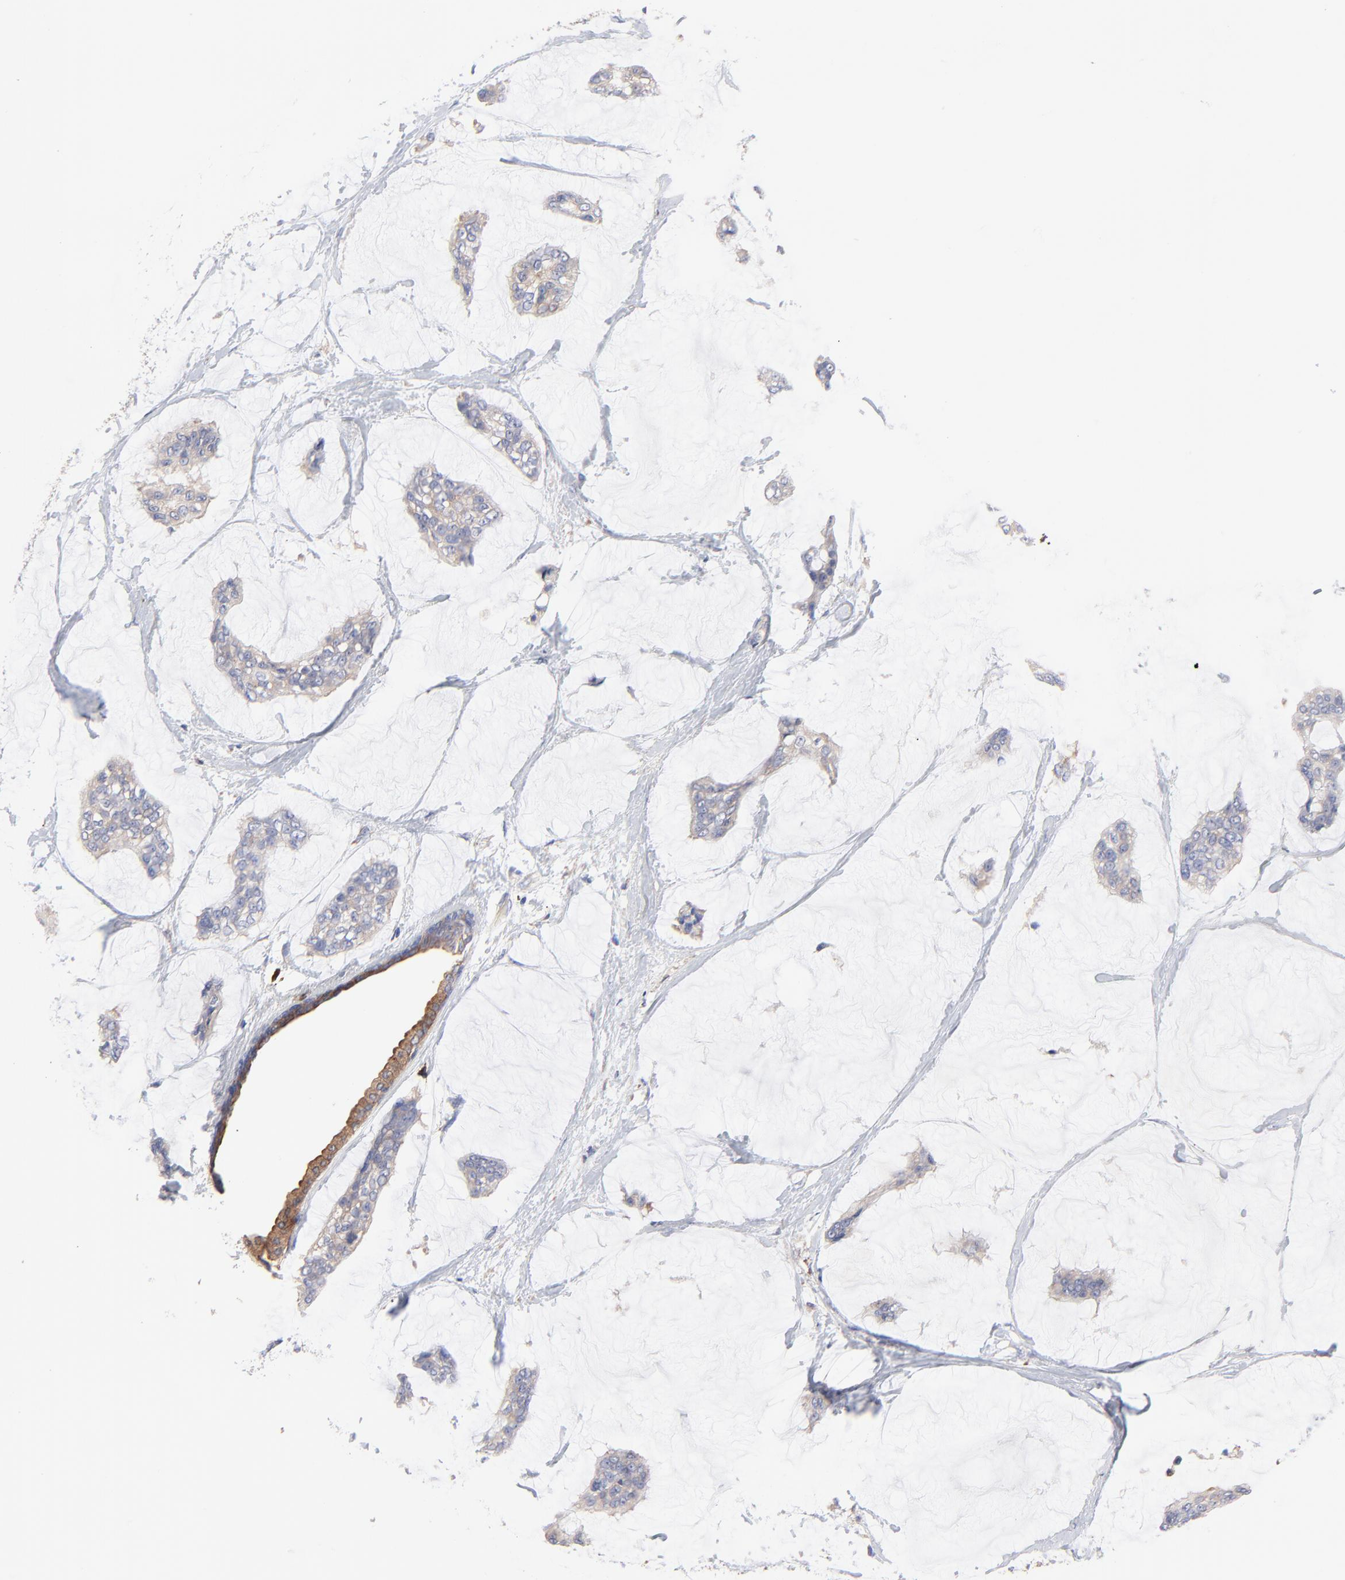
{"staining": {"intensity": "weak", "quantity": ">75%", "location": "cytoplasmic/membranous"}, "tissue": "breast cancer", "cell_type": "Tumor cells", "image_type": "cancer", "snomed": [{"axis": "morphology", "description": "Duct carcinoma"}, {"axis": "topography", "description": "Breast"}], "caption": "The image exhibits immunohistochemical staining of invasive ductal carcinoma (breast). There is weak cytoplasmic/membranous expression is identified in approximately >75% of tumor cells.", "gene": "PPFIBP2", "patient": {"sex": "female", "age": 93}}